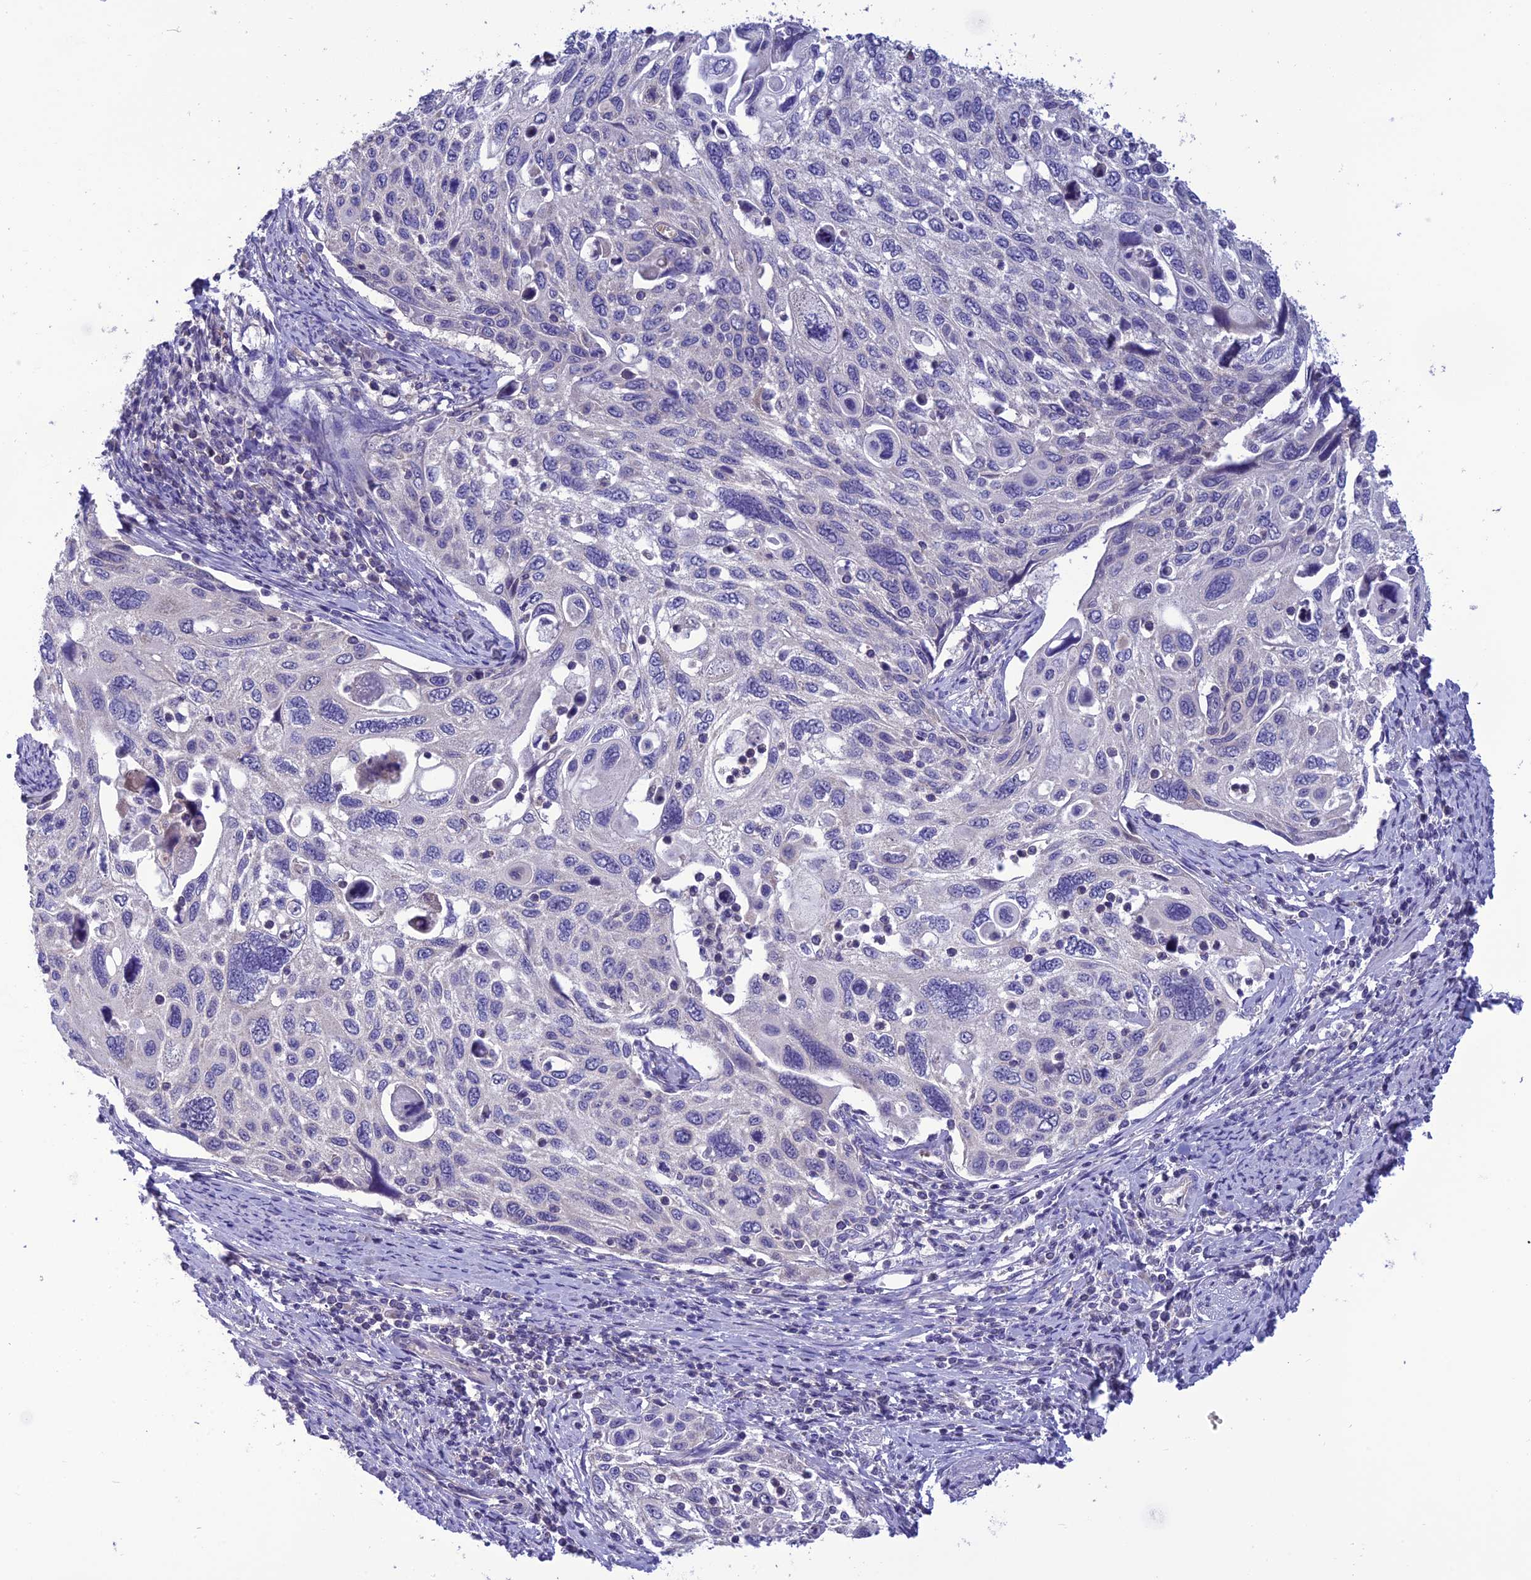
{"staining": {"intensity": "negative", "quantity": "none", "location": "none"}, "tissue": "cervical cancer", "cell_type": "Tumor cells", "image_type": "cancer", "snomed": [{"axis": "morphology", "description": "Squamous cell carcinoma, NOS"}, {"axis": "topography", "description": "Cervix"}], "caption": "Immunohistochemistry (IHC) photomicrograph of cervical squamous cell carcinoma stained for a protein (brown), which shows no staining in tumor cells.", "gene": "PSMF1", "patient": {"sex": "female", "age": 70}}